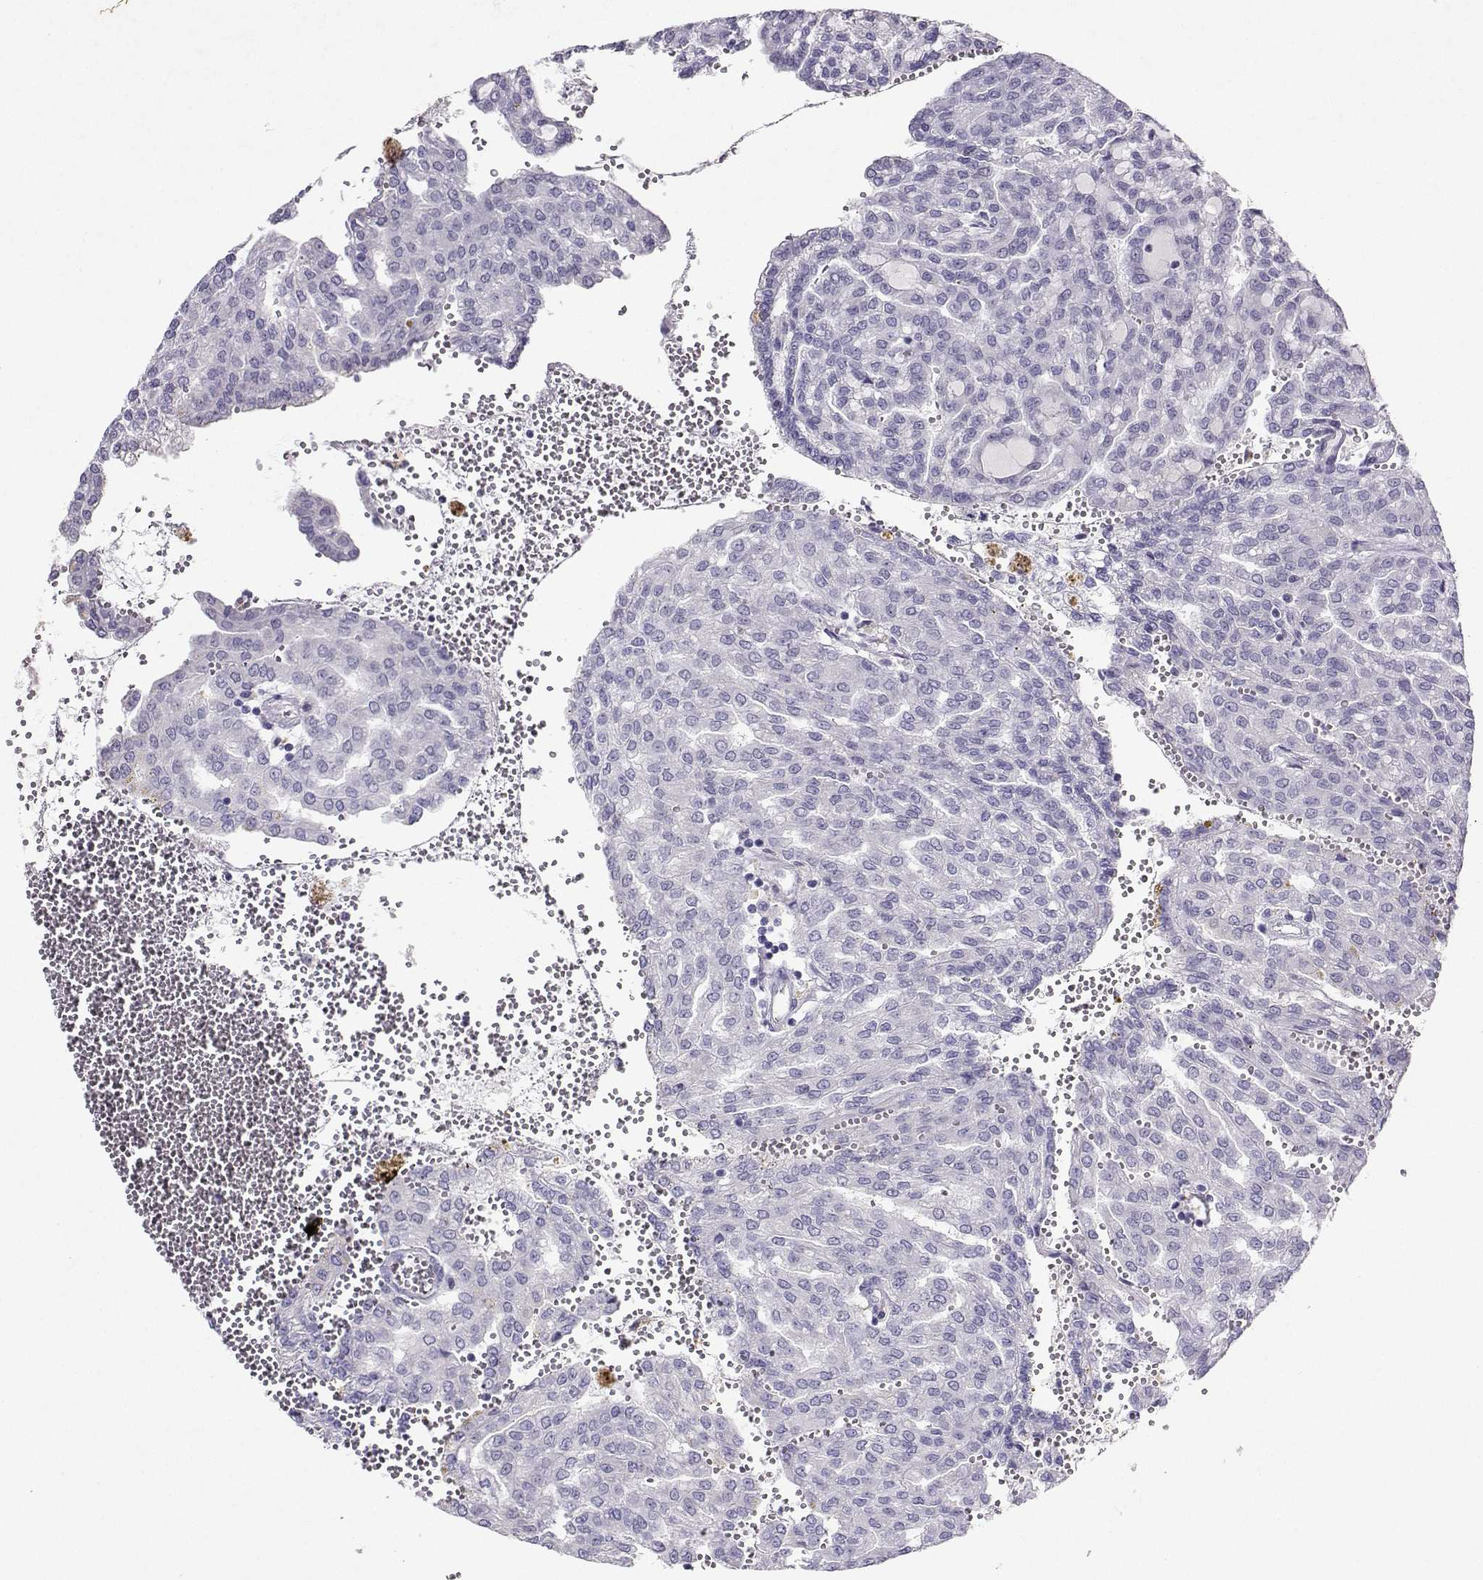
{"staining": {"intensity": "negative", "quantity": "none", "location": "none"}, "tissue": "renal cancer", "cell_type": "Tumor cells", "image_type": "cancer", "snomed": [{"axis": "morphology", "description": "Adenocarcinoma, NOS"}, {"axis": "topography", "description": "Kidney"}], "caption": "Tumor cells are negative for protein expression in human adenocarcinoma (renal).", "gene": "GRIK4", "patient": {"sex": "male", "age": 63}}